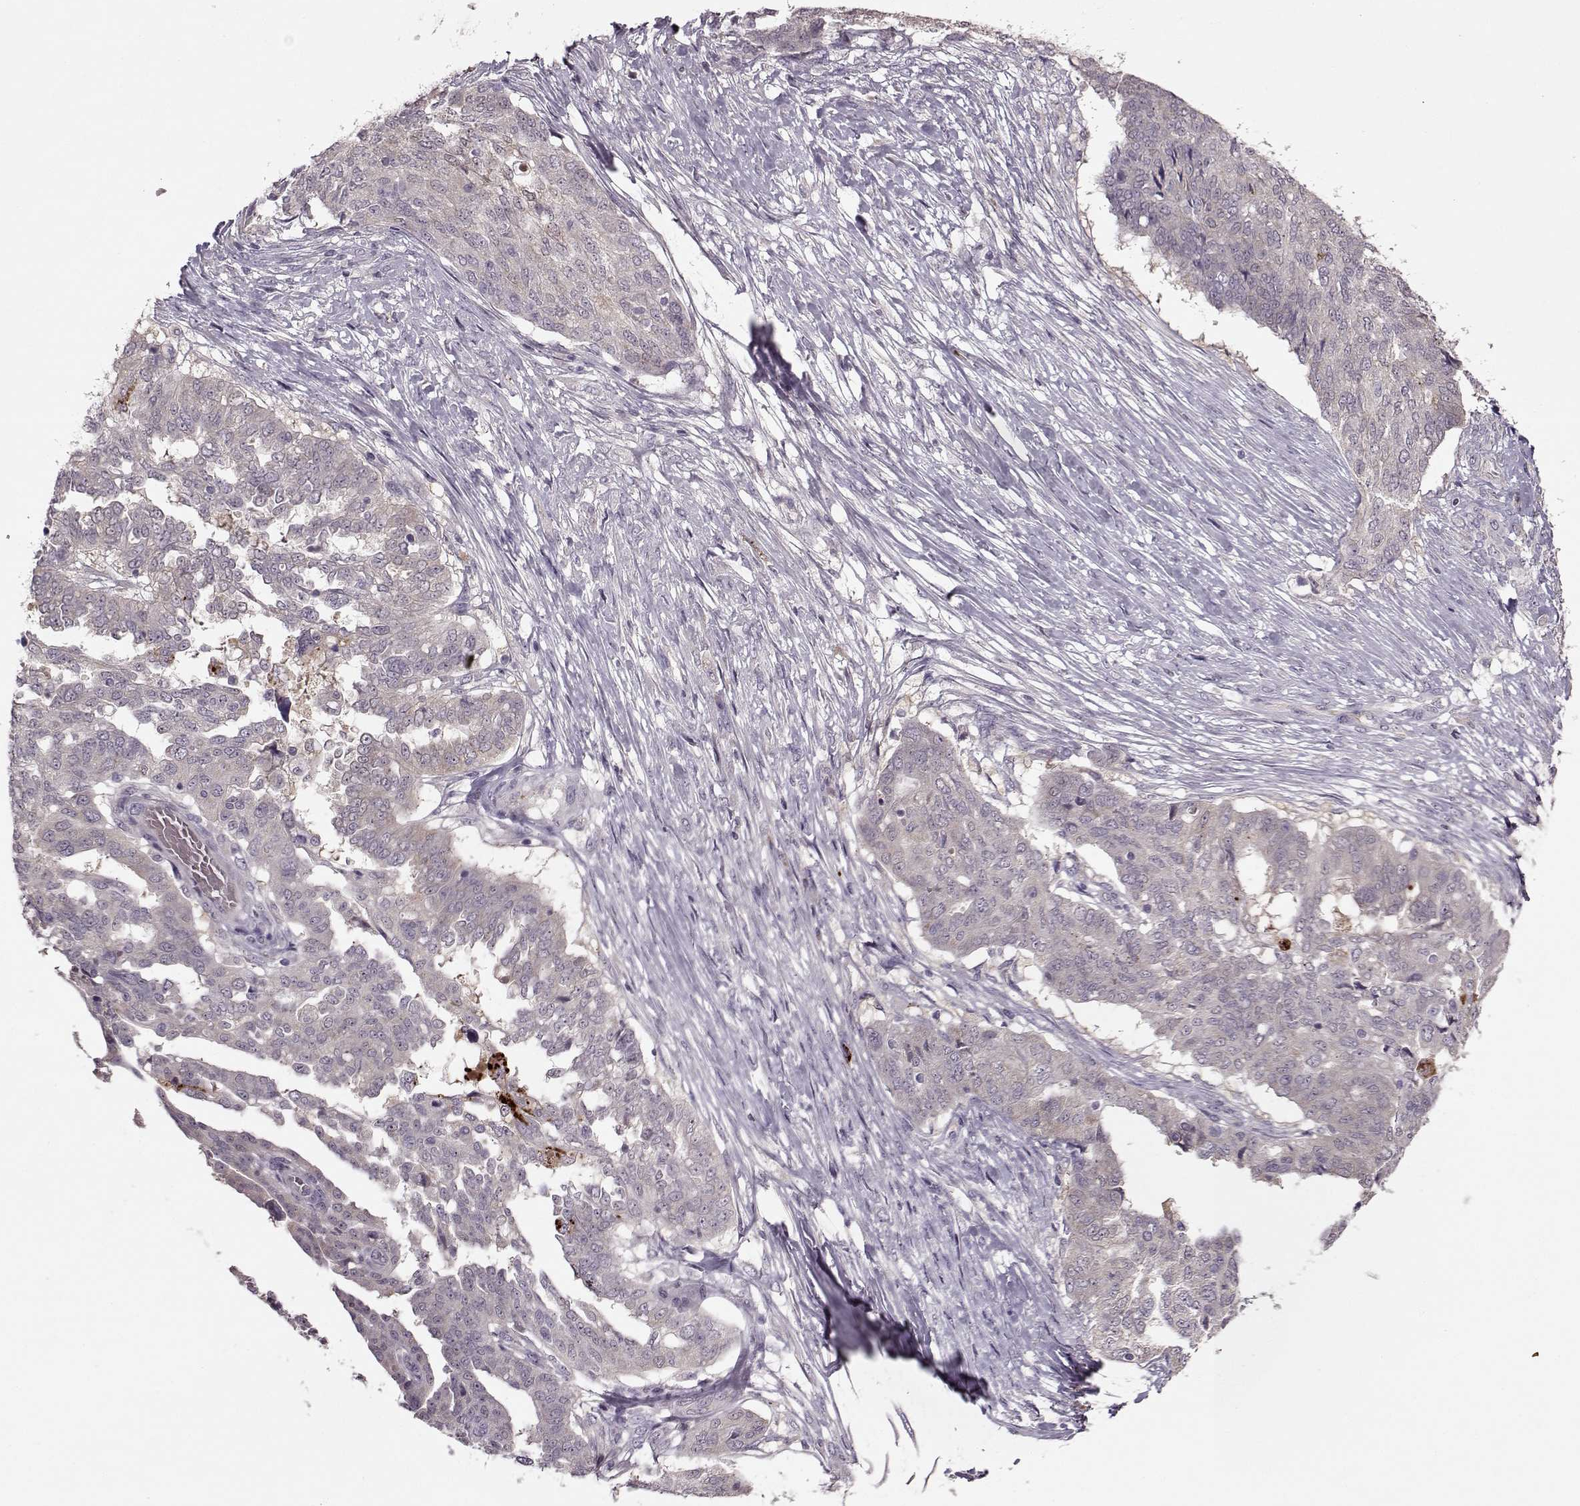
{"staining": {"intensity": "negative", "quantity": "none", "location": "none"}, "tissue": "ovarian cancer", "cell_type": "Tumor cells", "image_type": "cancer", "snomed": [{"axis": "morphology", "description": "Cystadenocarcinoma, serous, NOS"}, {"axis": "topography", "description": "Ovary"}], "caption": "The IHC micrograph has no significant positivity in tumor cells of ovarian cancer tissue.", "gene": "ACOT11", "patient": {"sex": "female", "age": 67}}